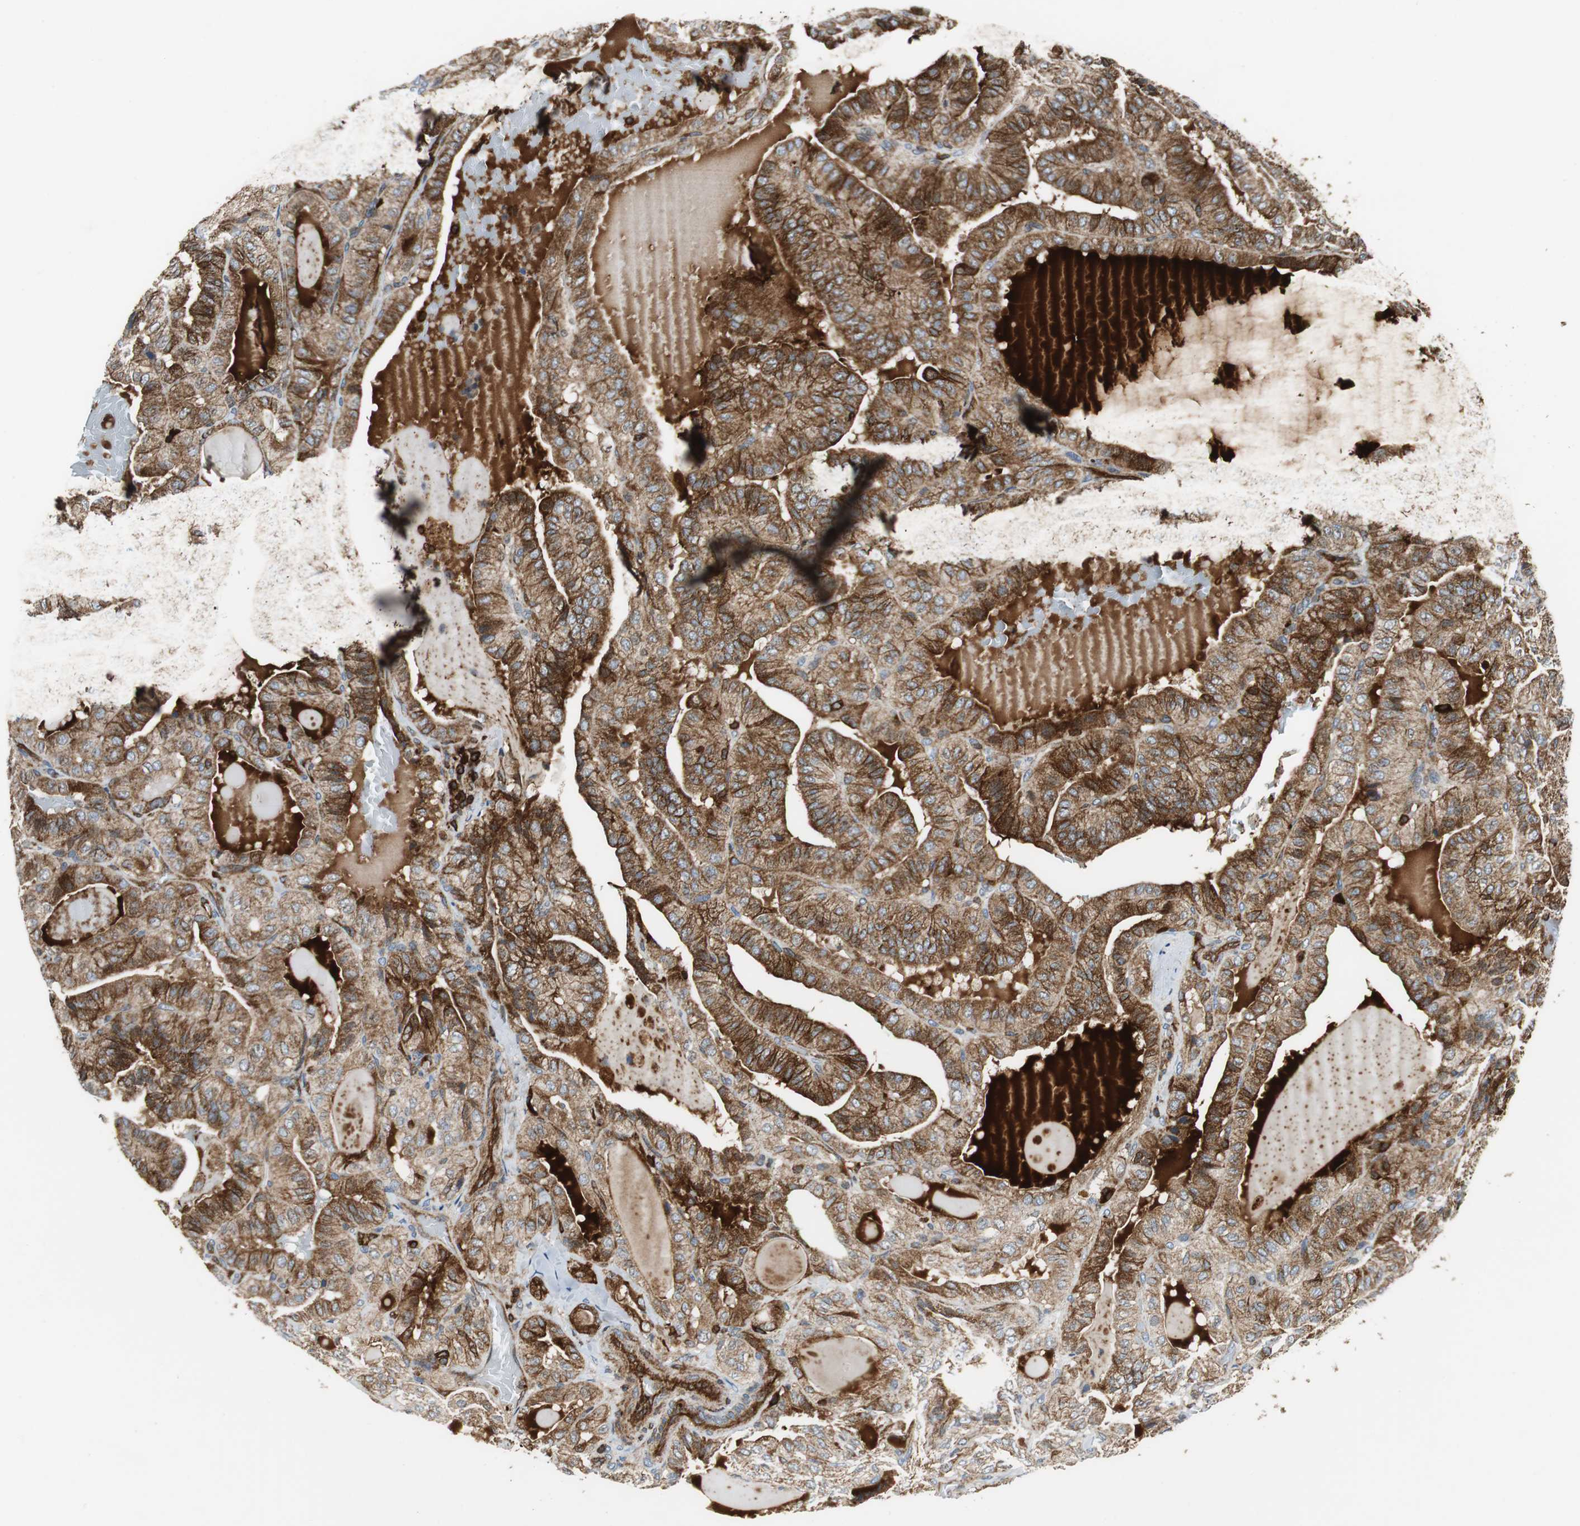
{"staining": {"intensity": "strong", "quantity": ">75%", "location": "cytoplasmic/membranous"}, "tissue": "thyroid cancer", "cell_type": "Tumor cells", "image_type": "cancer", "snomed": [{"axis": "morphology", "description": "Papillary adenocarcinoma, NOS"}, {"axis": "topography", "description": "Thyroid gland"}], "caption": "Strong cytoplasmic/membranous positivity for a protein is seen in approximately >75% of tumor cells of thyroid cancer (papillary adenocarcinoma) using immunohistochemistry (IHC).", "gene": "TUBA4A", "patient": {"sex": "male", "age": 77}}